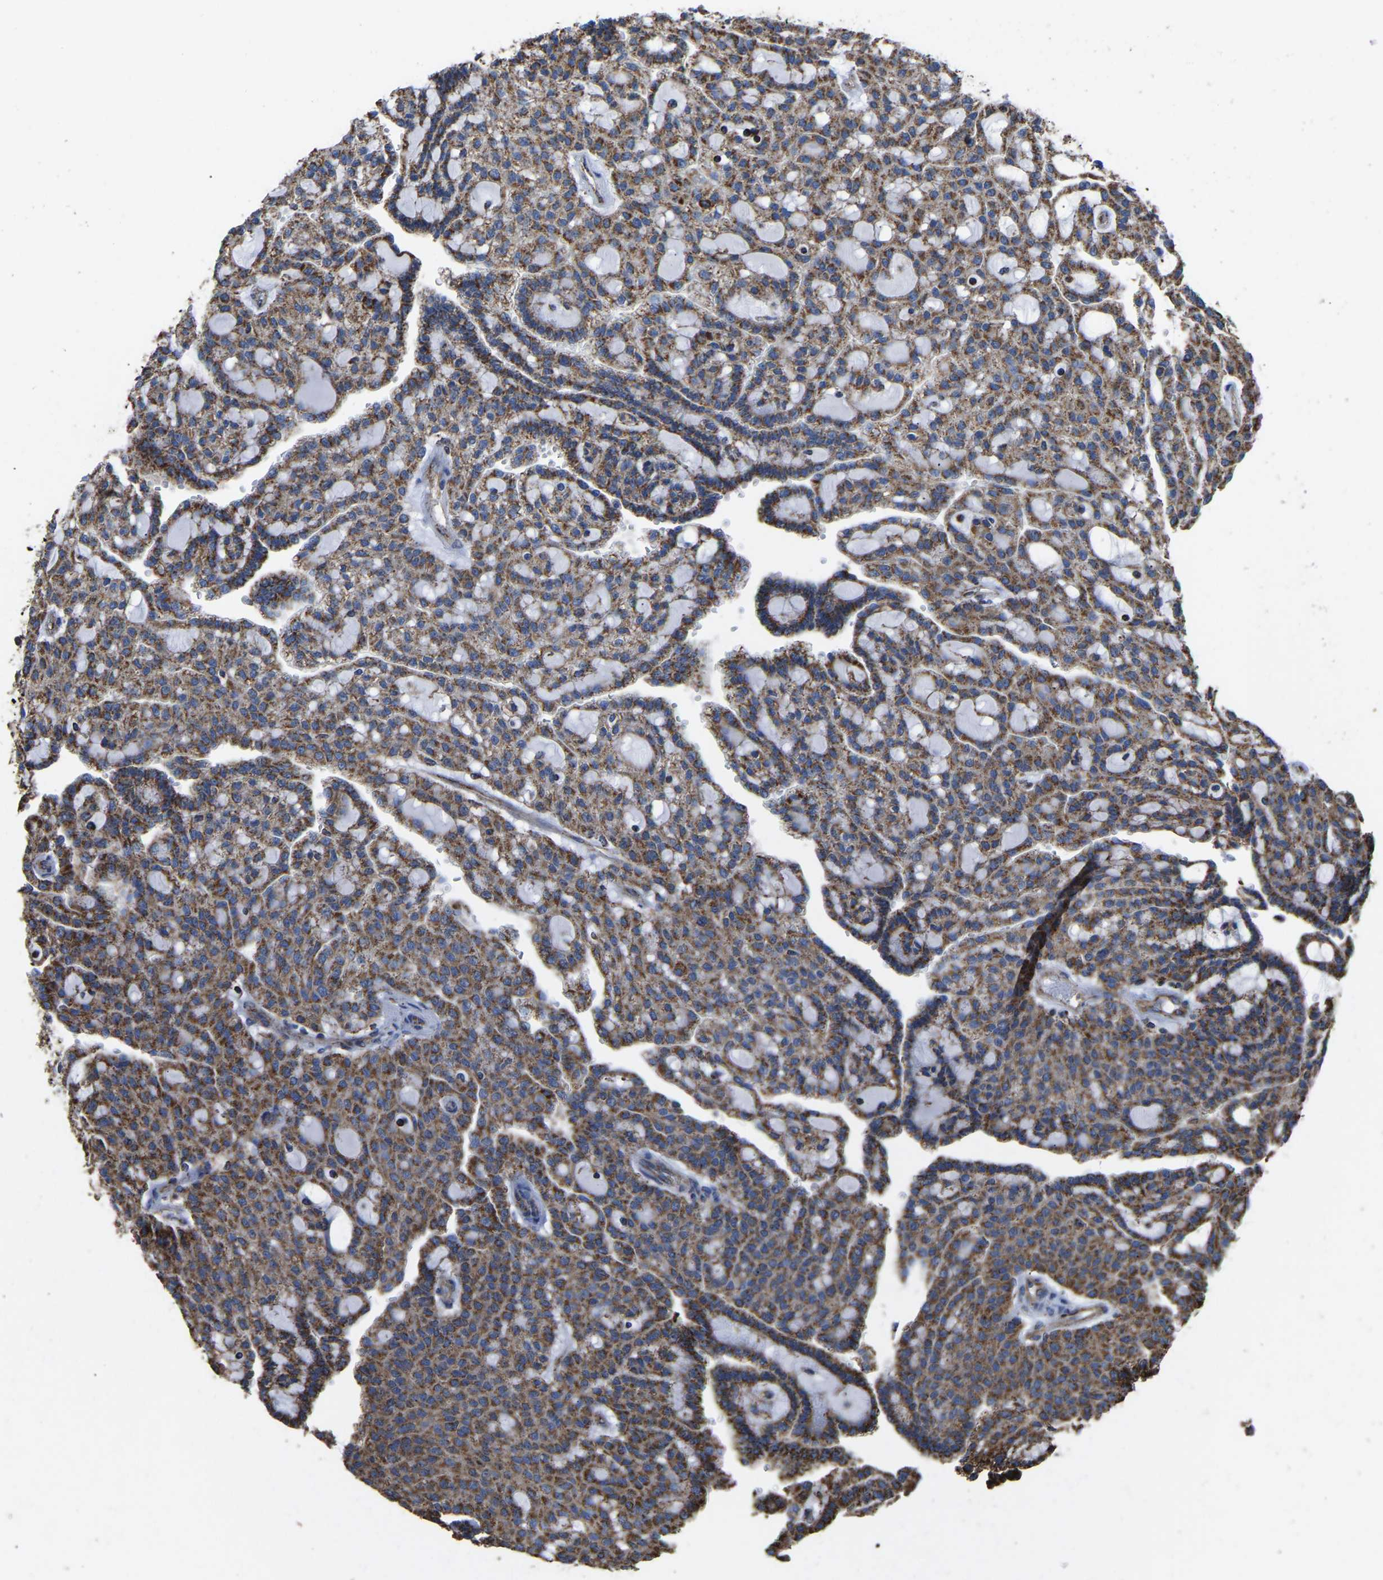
{"staining": {"intensity": "strong", "quantity": "25%-75%", "location": "cytoplasmic/membranous"}, "tissue": "renal cancer", "cell_type": "Tumor cells", "image_type": "cancer", "snomed": [{"axis": "morphology", "description": "Adenocarcinoma, NOS"}, {"axis": "topography", "description": "Kidney"}], "caption": "Immunohistochemistry photomicrograph of renal cancer stained for a protein (brown), which displays high levels of strong cytoplasmic/membranous expression in about 25%-75% of tumor cells.", "gene": "ETFA", "patient": {"sex": "male", "age": 63}}